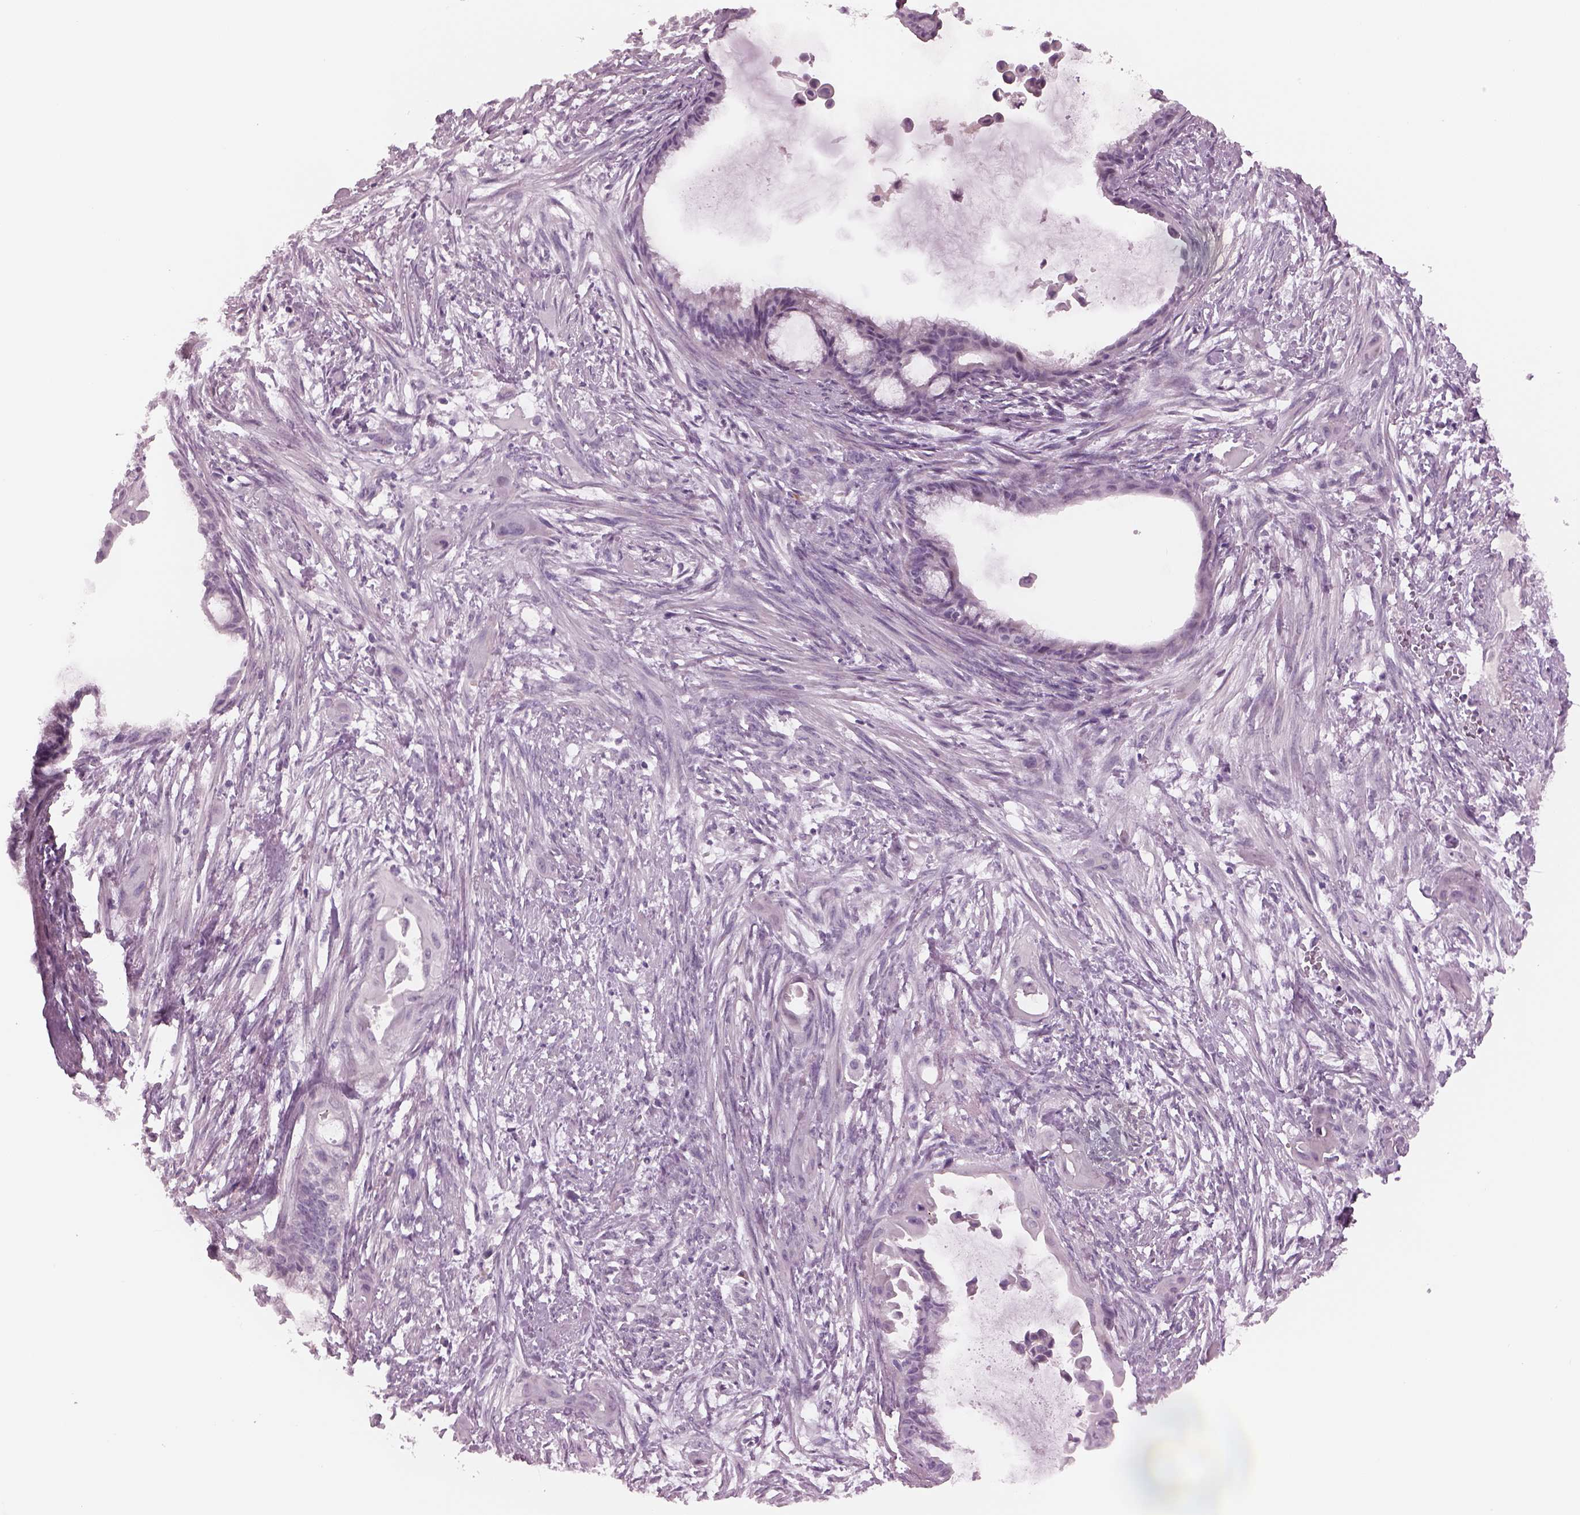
{"staining": {"intensity": "negative", "quantity": "none", "location": "none"}, "tissue": "endometrial cancer", "cell_type": "Tumor cells", "image_type": "cancer", "snomed": [{"axis": "morphology", "description": "Adenocarcinoma, NOS"}, {"axis": "topography", "description": "Endometrium"}], "caption": "Endometrial adenocarcinoma stained for a protein using immunohistochemistry displays no positivity tumor cells.", "gene": "CYLC1", "patient": {"sex": "female", "age": 86}}